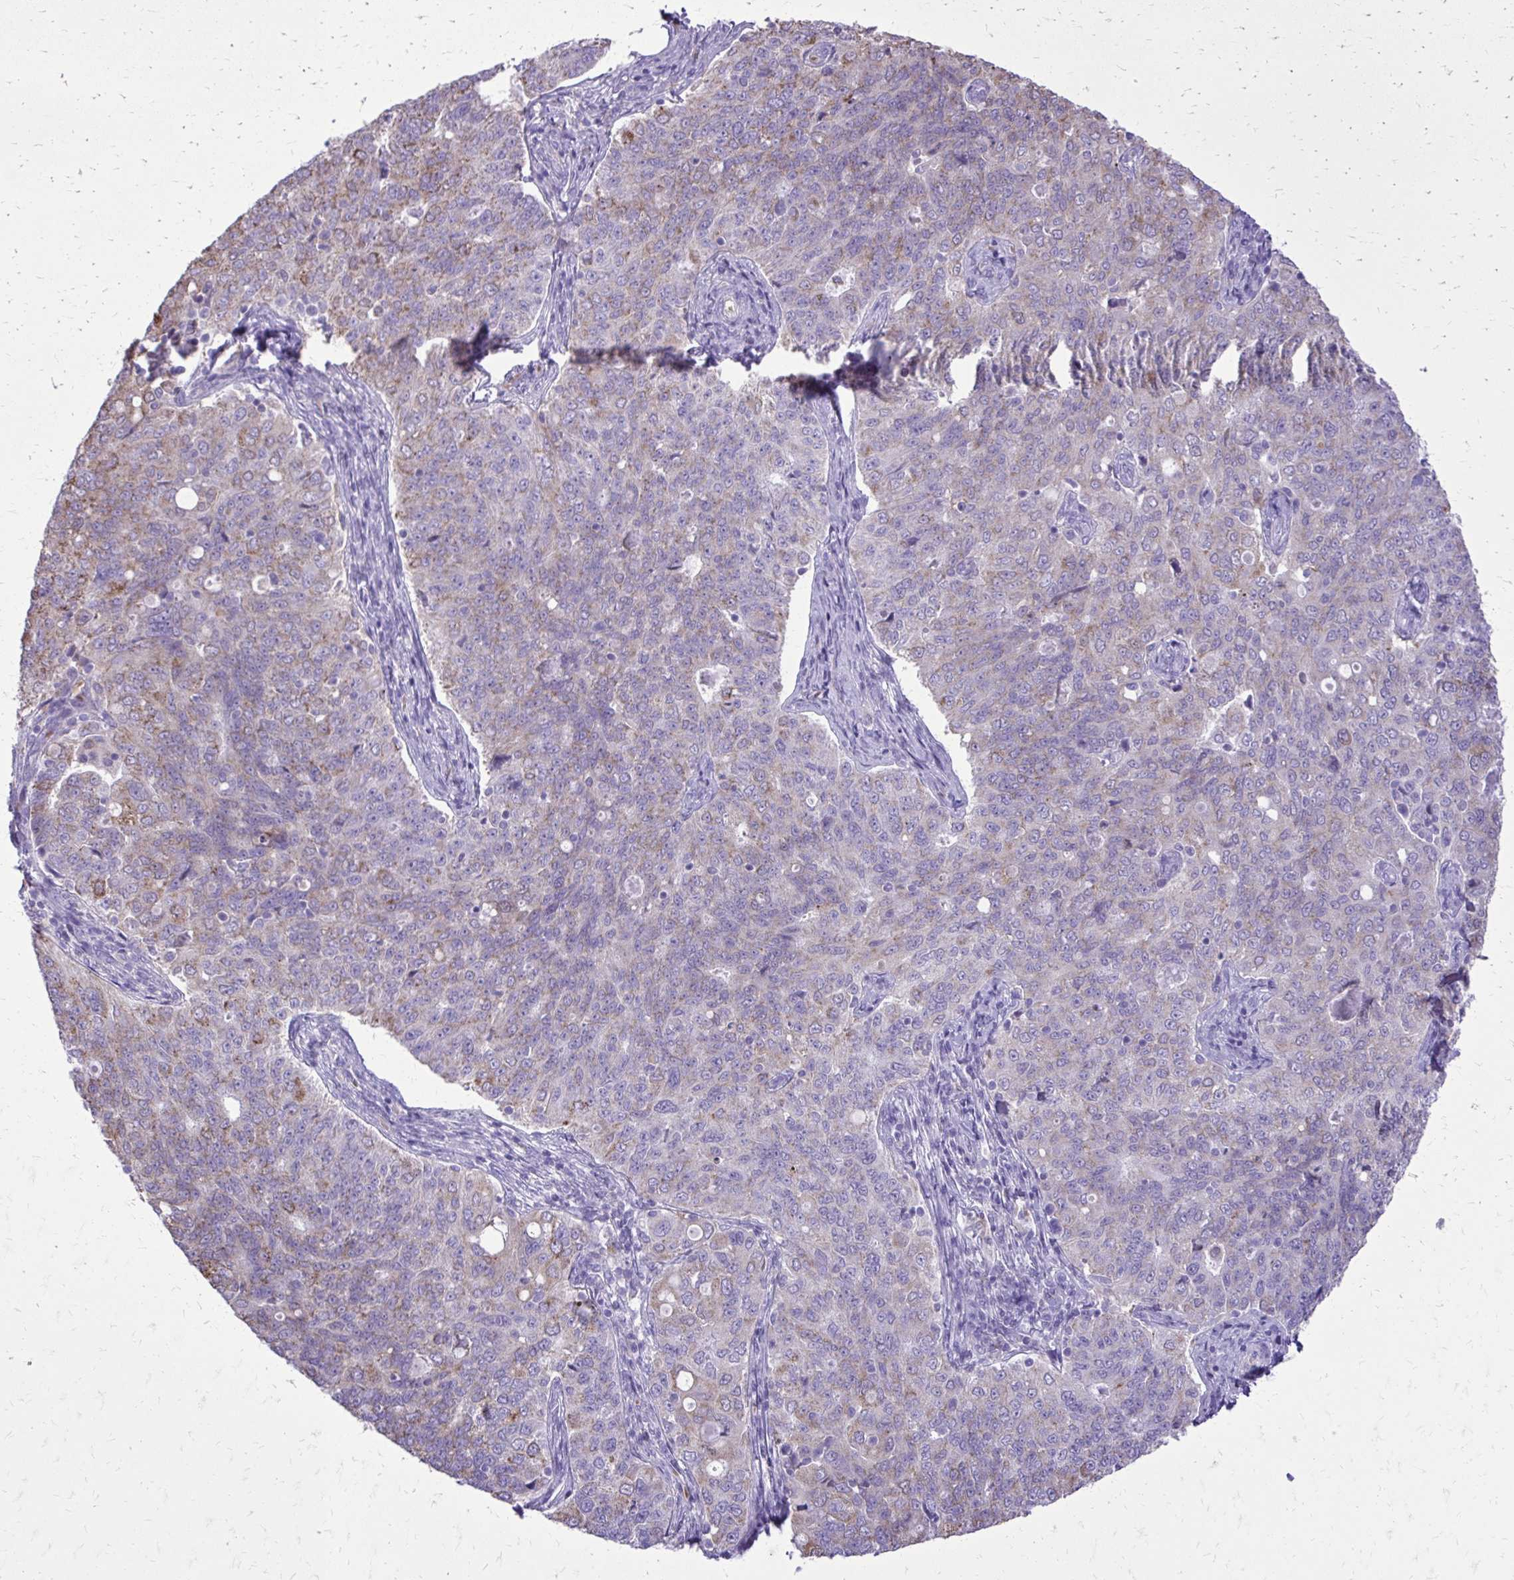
{"staining": {"intensity": "weak", "quantity": "25%-75%", "location": "cytoplasmic/membranous"}, "tissue": "endometrial cancer", "cell_type": "Tumor cells", "image_type": "cancer", "snomed": [{"axis": "morphology", "description": "Adenocarcinoma, NOS"}, {"axis": "topography", "description": "Endometrium"}], "caption": "This image reveals immunohistochemistry (IHC) staining of adenocarcinoma (endometrial), with low weak cytoplasmic/membranous staining in approximately 25%-75% of tumor cells.", "gene": "CAT", "patient": {"sex": "female", "age": 43}}